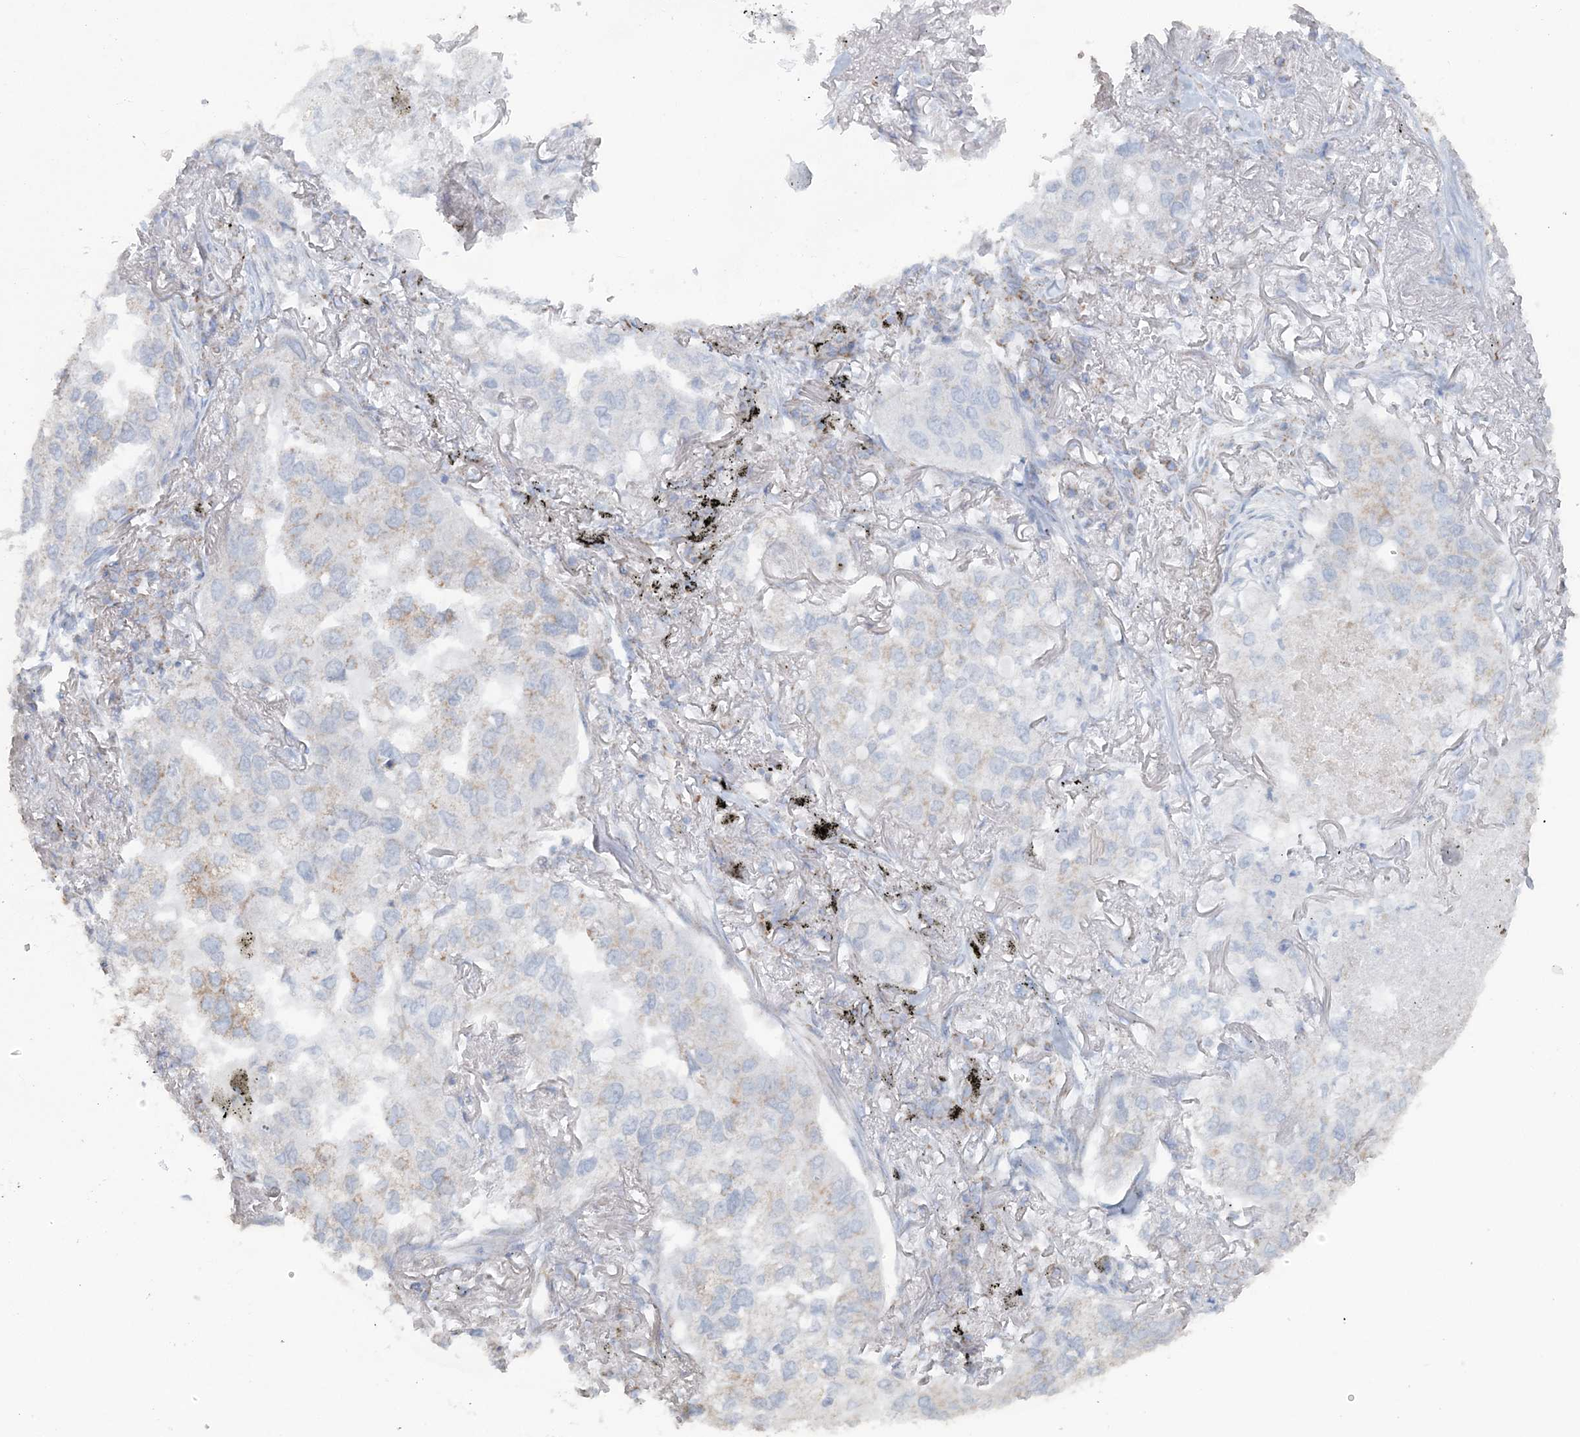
{"staining": {"intensity": "weak", "quantity": "<25%", "location": "cytoplasmic/membranous"}, "tissue": "lung cancer", "cell_type": "Tumor cells", "image_type": "cancer", "snomed": [{"axis": "morphology", "description": "Adenocarcinoma, NOS"}, {"axis": "topography", "description": "Lung"}], "caption": "An IHC histopathology image of adenocarcinoma (lung) is shown. There is no staining in tumor cells of adenocarcinoma (lung).", "gene": "PCCB", "patient": {"sex": "male", "age": 65}}